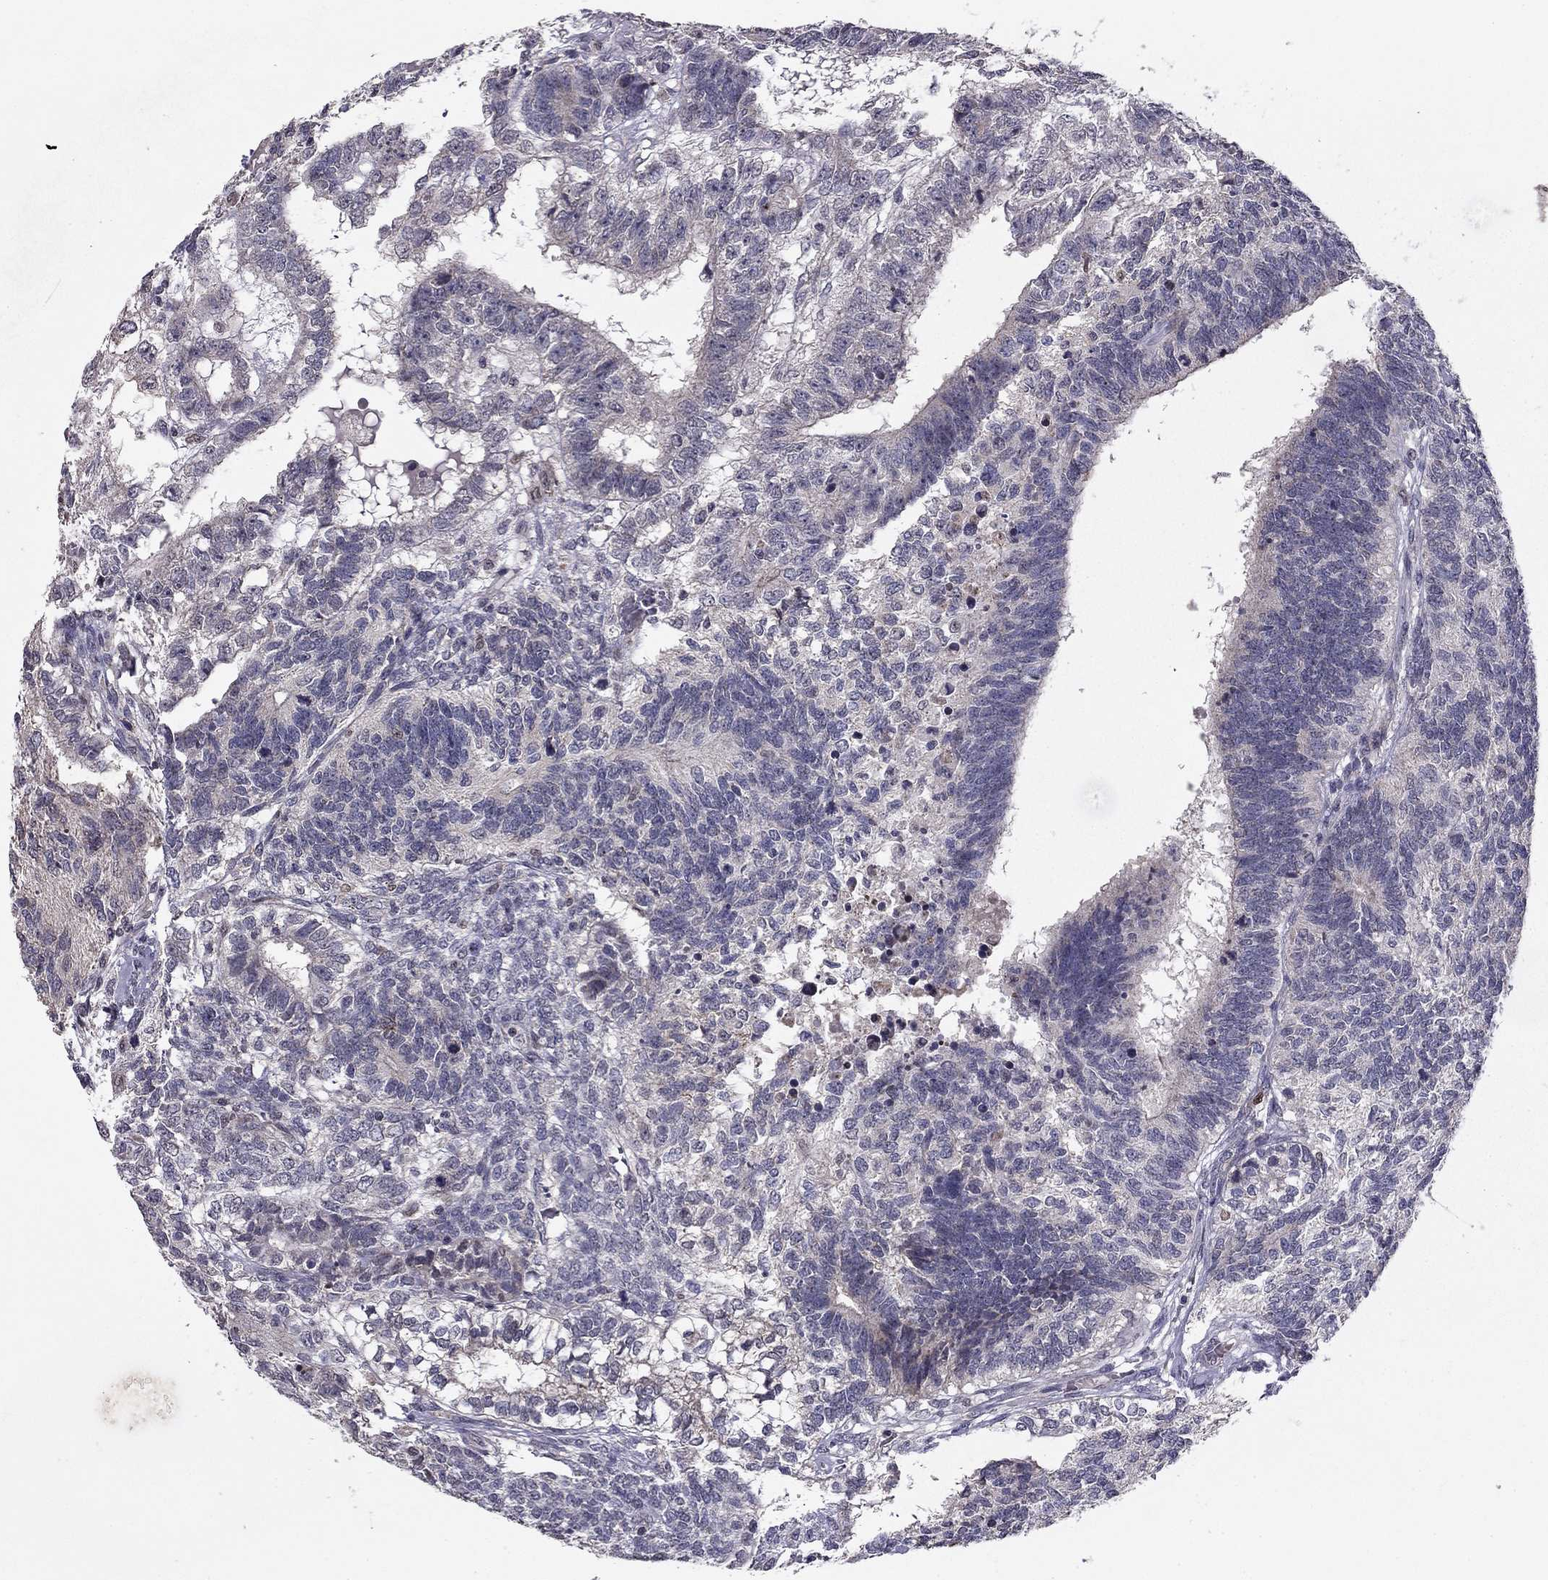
{"staining": {"intensity": "negative", "quantity": "none", "location": "none"}, "tissue": "testis cancer", "cell_type": "Tumor cells", "image_type": "cancer", "snomed": [{"axis": "morphology", "description": "Seminoma, NOS"}, {"axis": "morphology", "description": "Carcinoma, Embryonal, NOS"}, {"axis": "topography", "description": "Testis"}], "caption": "This is an IHC histopathology image of testis embryonal carcinoma. There is no staining in tumor cells.", "gene": "HCN1", "patient": {"sex": "male", "age": 41}}